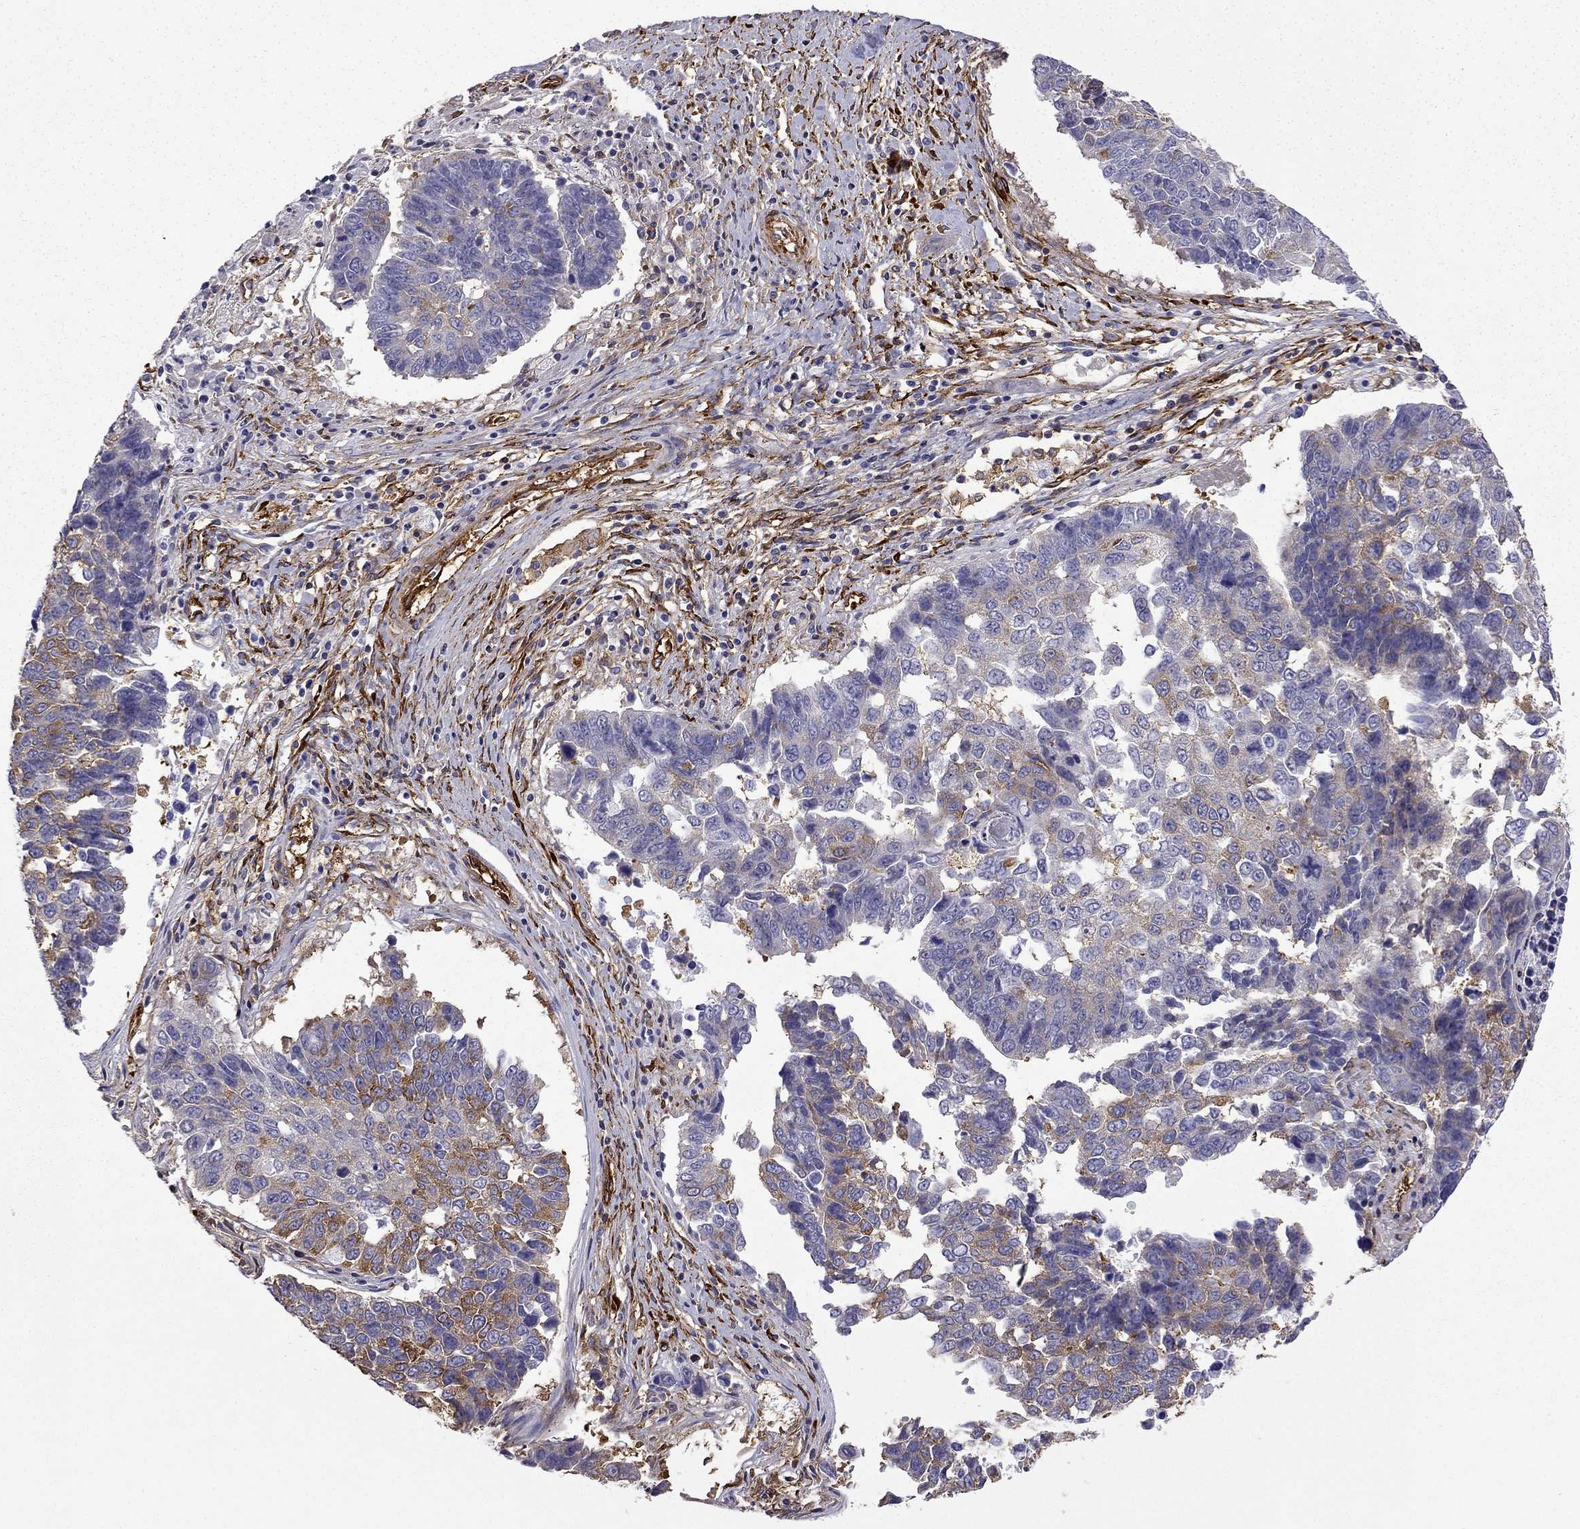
{"staining": {"intensity": "strong", "quantity": "25%-75%", "location": "cytoplasmic/membranous"}, "tissue": "lung cancer", "cell_type": "Tumor cells", "image_type": "cancer", "snomed": [{"axis": "morphology", "description": "Squamous cell carcinoma, NOS"}, {"axis": "topography", "description": "Lung"}], "caption": "The histopathology image exhibits immunohistochemical staining of lung cancer. There is strong cytoplasmic/membranous staining is seen in about 25%-75% of tumor cells.", "gene": "MAP4", "patient": {"sex": "male", "age": 73}}